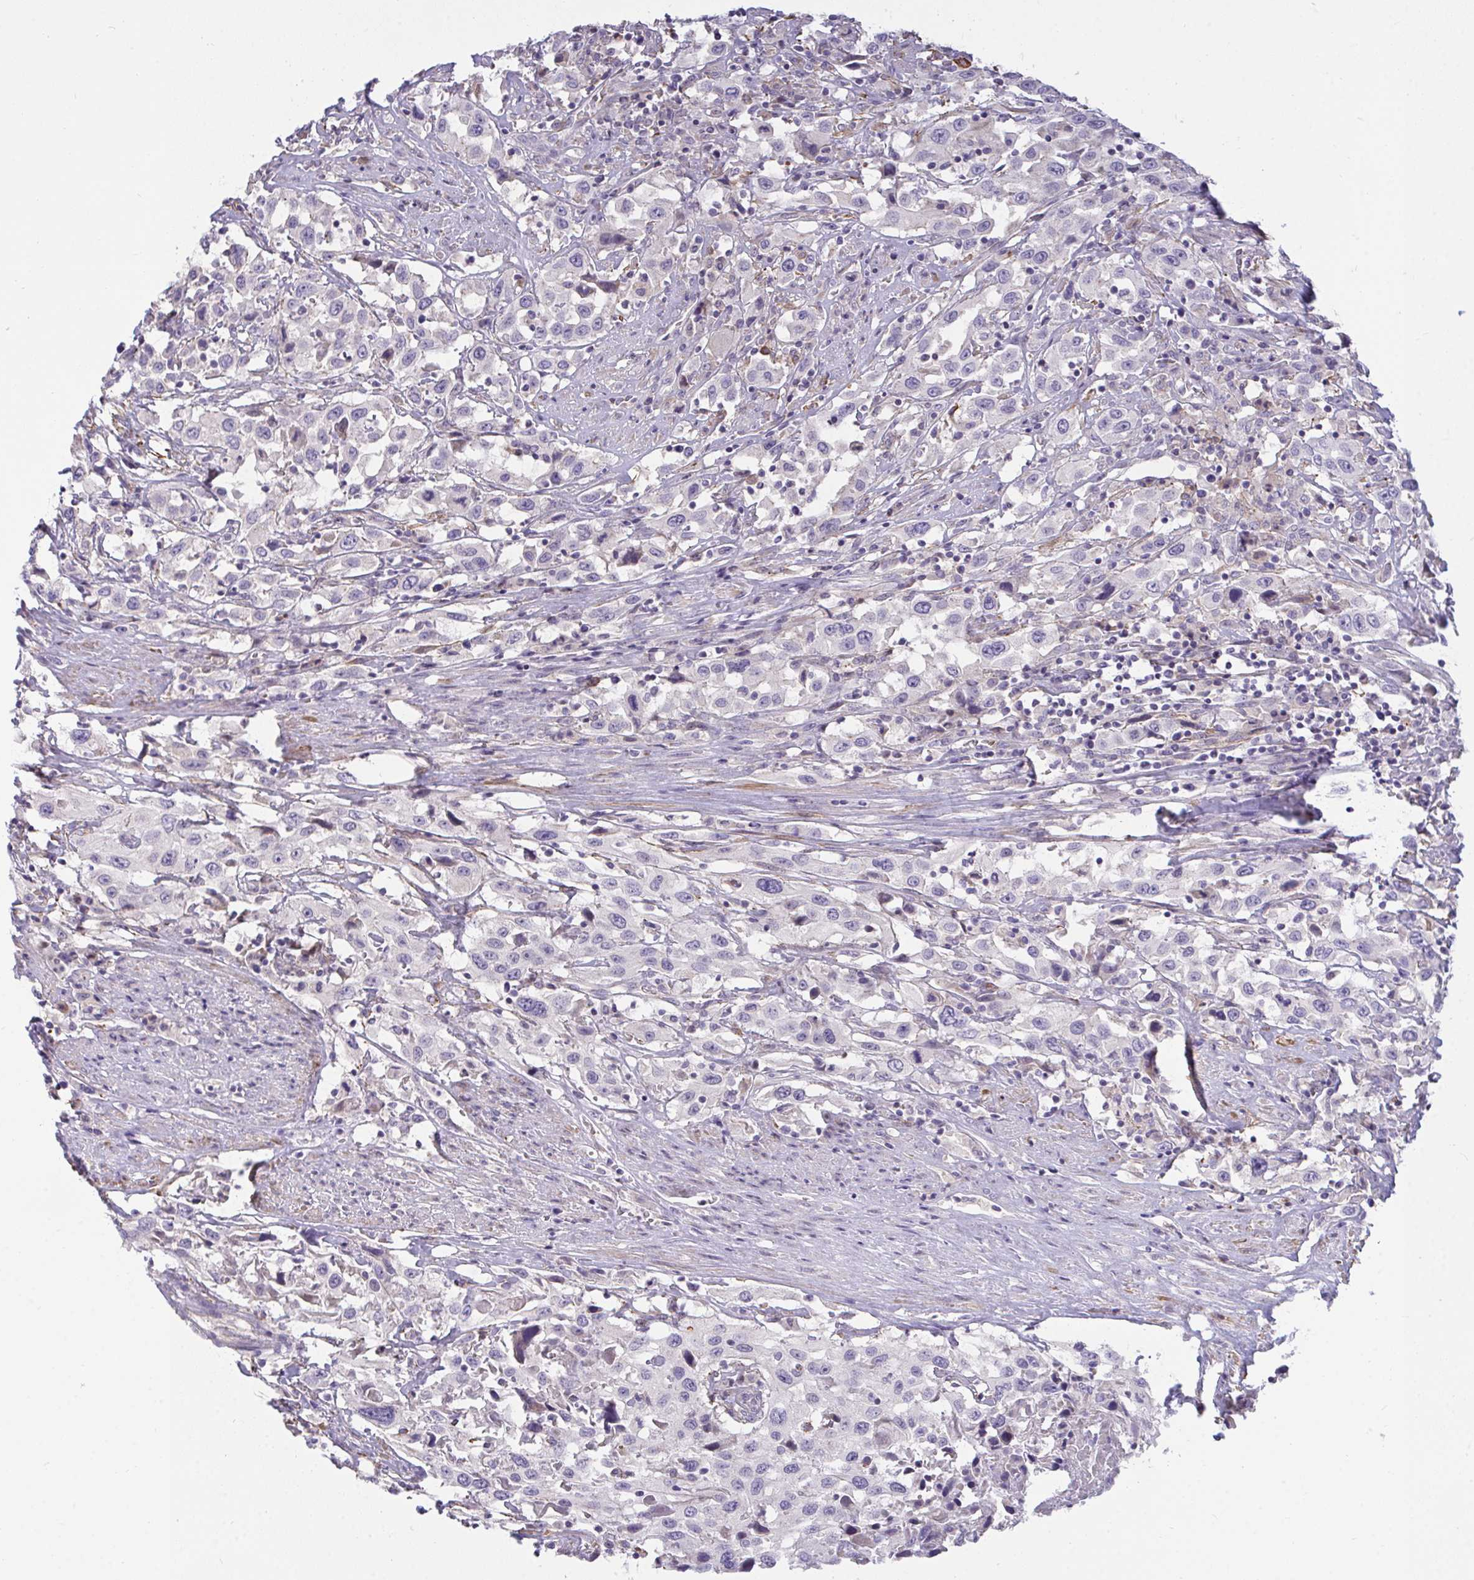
{"staining": {"intensity": "negative", "quantity": "none", "location": "none"}, "tissue": "urothelial cancer", "cell_type": "Tumor cells", "image_type": "cancer", "snomed": [{"axis": "morphology", "description": "Urothelial carcinoma, High grade"}, {"axis": "topography", "description": "Urinary bladder"}], "caption": "DAB immunohistochemical staining of human urothelial carcinoma (high-grade) exhibits no significant staining in tumor cells. Brightfield microscopy of IHC stained with DAB (brown) and hematoxylin (blue), captured at high magnification.", "gene": "SEMA6B", "patient": {"sex": "male", "age": 61}}